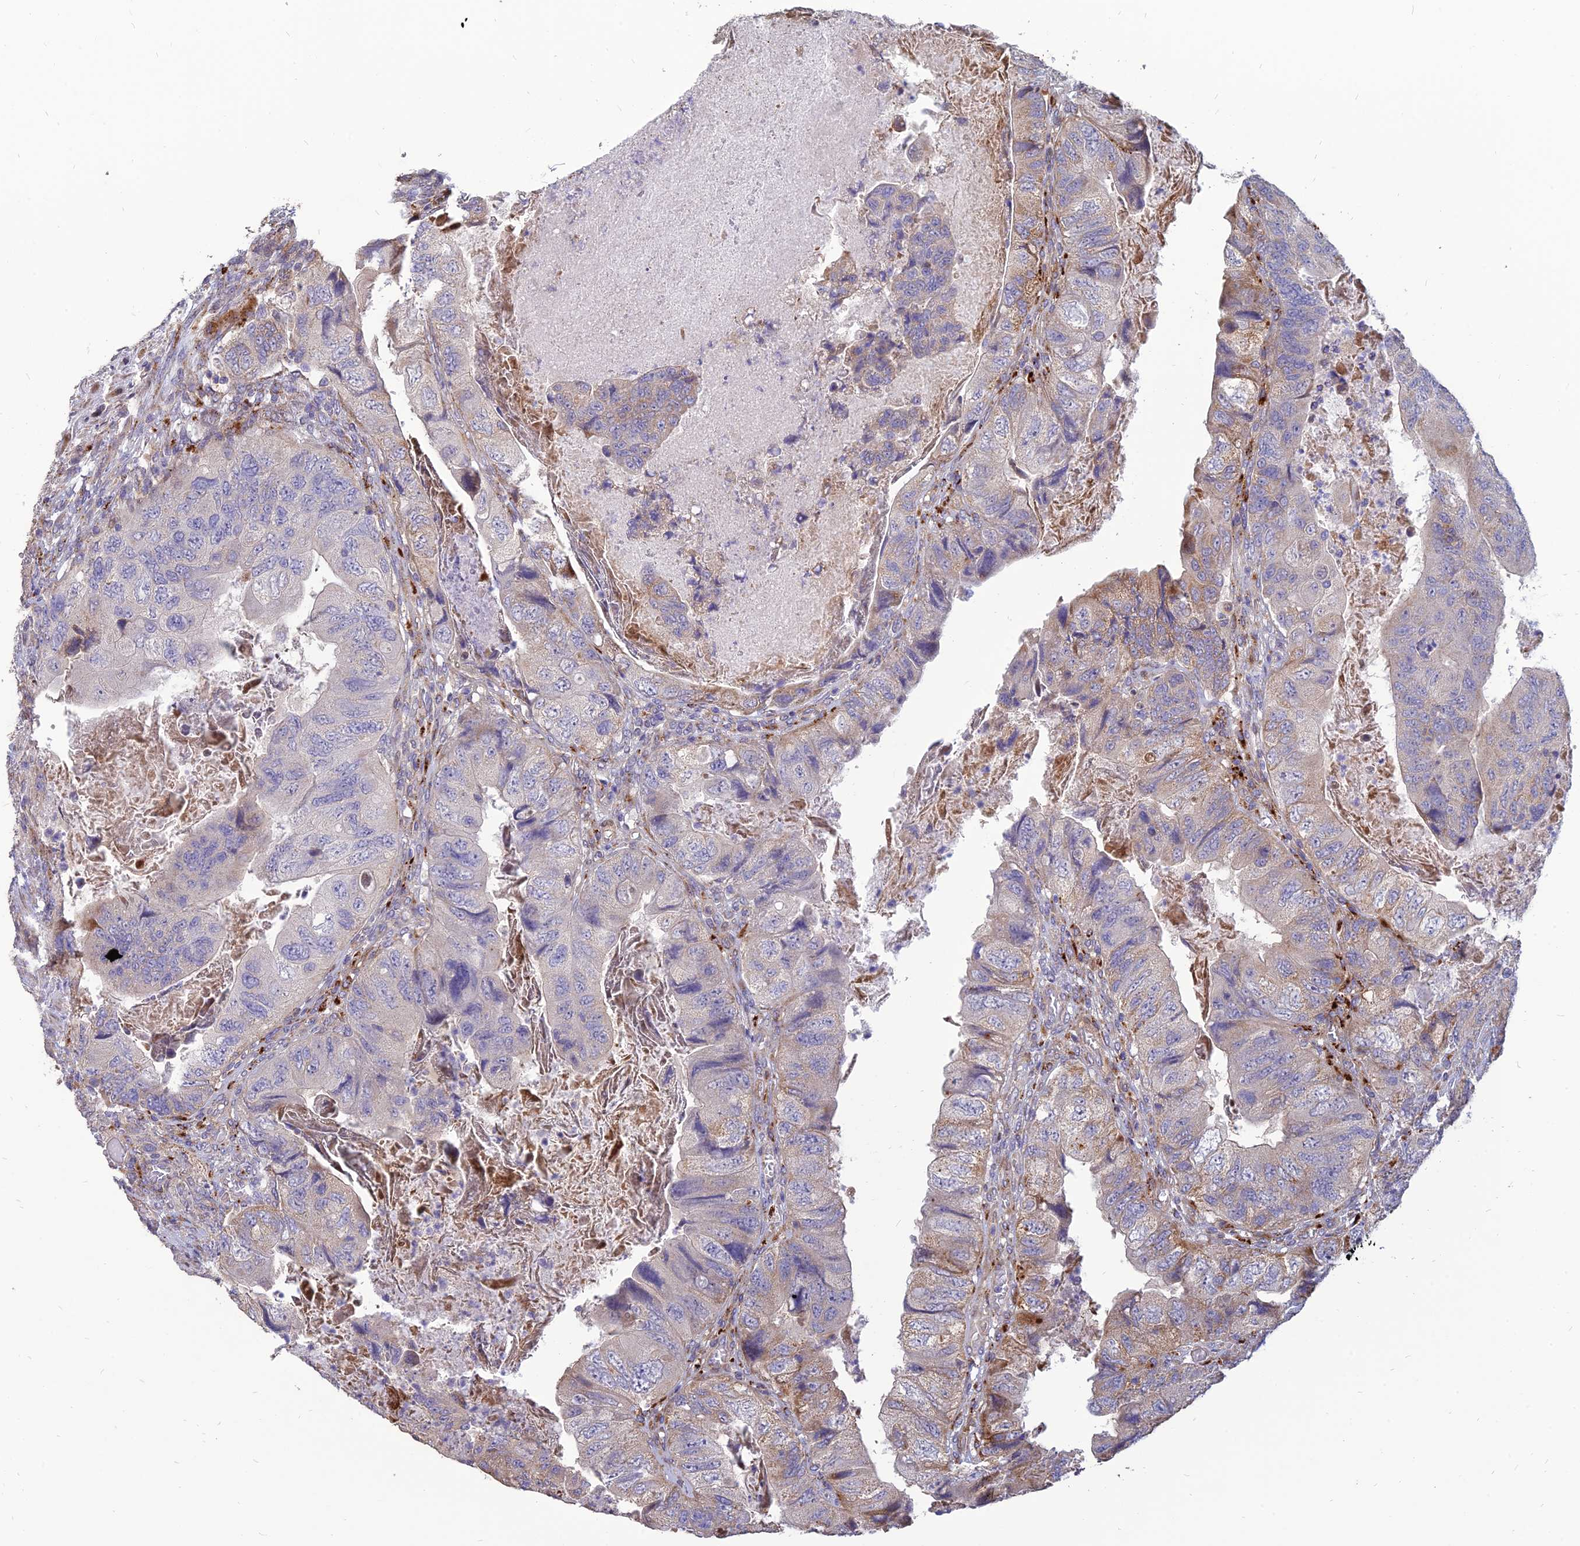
{"staining": {"intensity": "weak", "quantity": "<25%", "location": "cytoplasmic/membranous"}, "tissue": "colorectal cancer", "cell_type": "Tumor cells", "image_type": "cancer", "snomed": [{"axis": "morphology", "description": "Adenocarcinoma, NOS"}, {"axis": "topography", "description": "Rectum"}], "caption": "Photomicrograph shows no protein staining in tumor cells of adenocarcinoma (colorectal) tissue.", "gene": "ST3GAL6", "patient": {"sex": "male", "age": 63}}